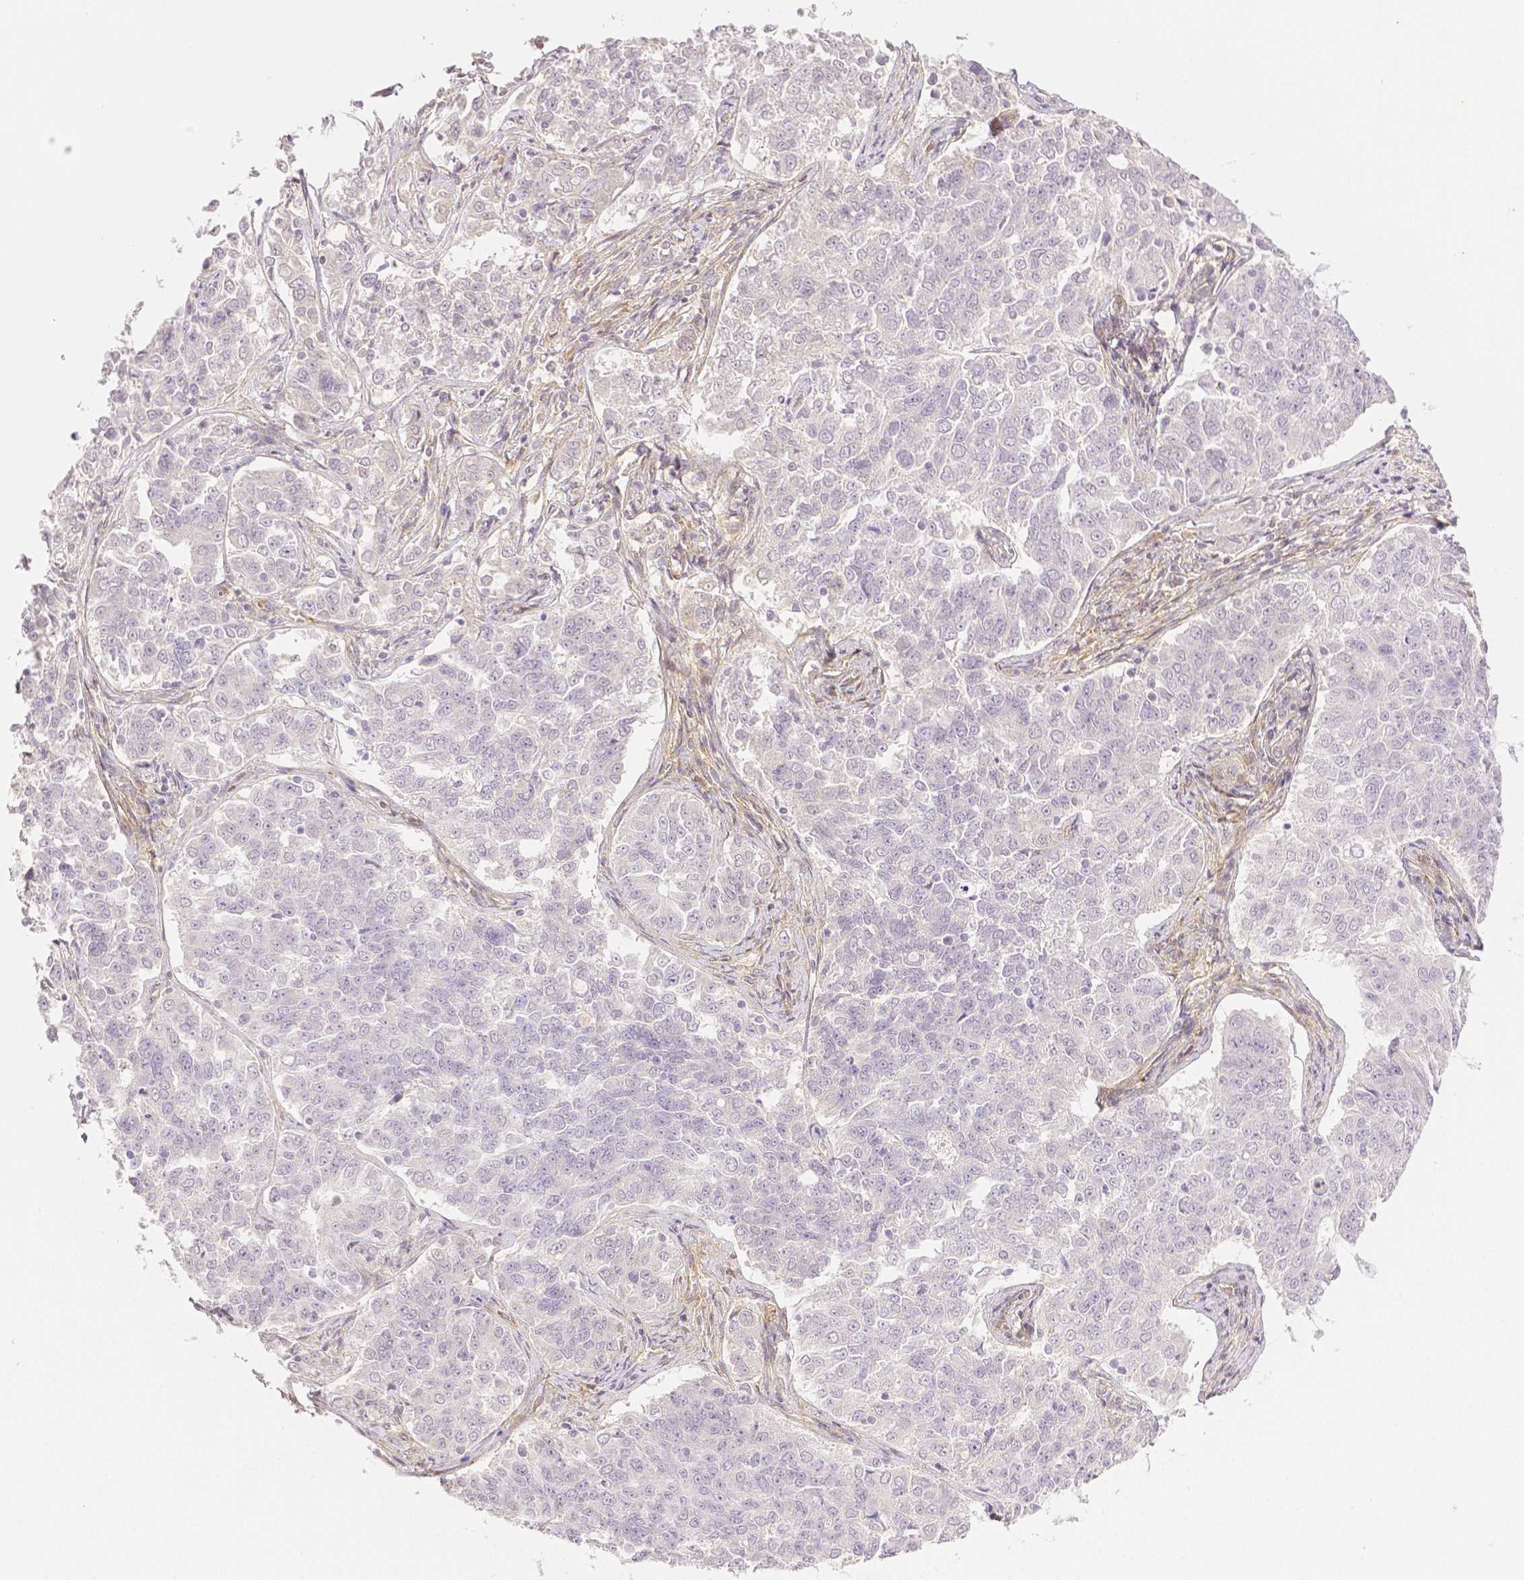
{"staining": {"intensity": "negative", "quantity": "none", "location": "none"}, "tissue": "endometrial cancer", "cell_type": "Tumor cells", "image_type": "cancer", "snomed": [{"axis": "morphology", "description": "Adenocarcinoma, NOS"}, {"axis": "topography", "description": "Endometrium"}], "caption": "Immunohistochemistry (IHC) micrograph of neoplastic tissue: human endometrial adenocarcinoma stained with DAB reveals no significant protein staining in tumor cells.", "gene": "THY1", "patient": {"sex": "female", "age": 43}}